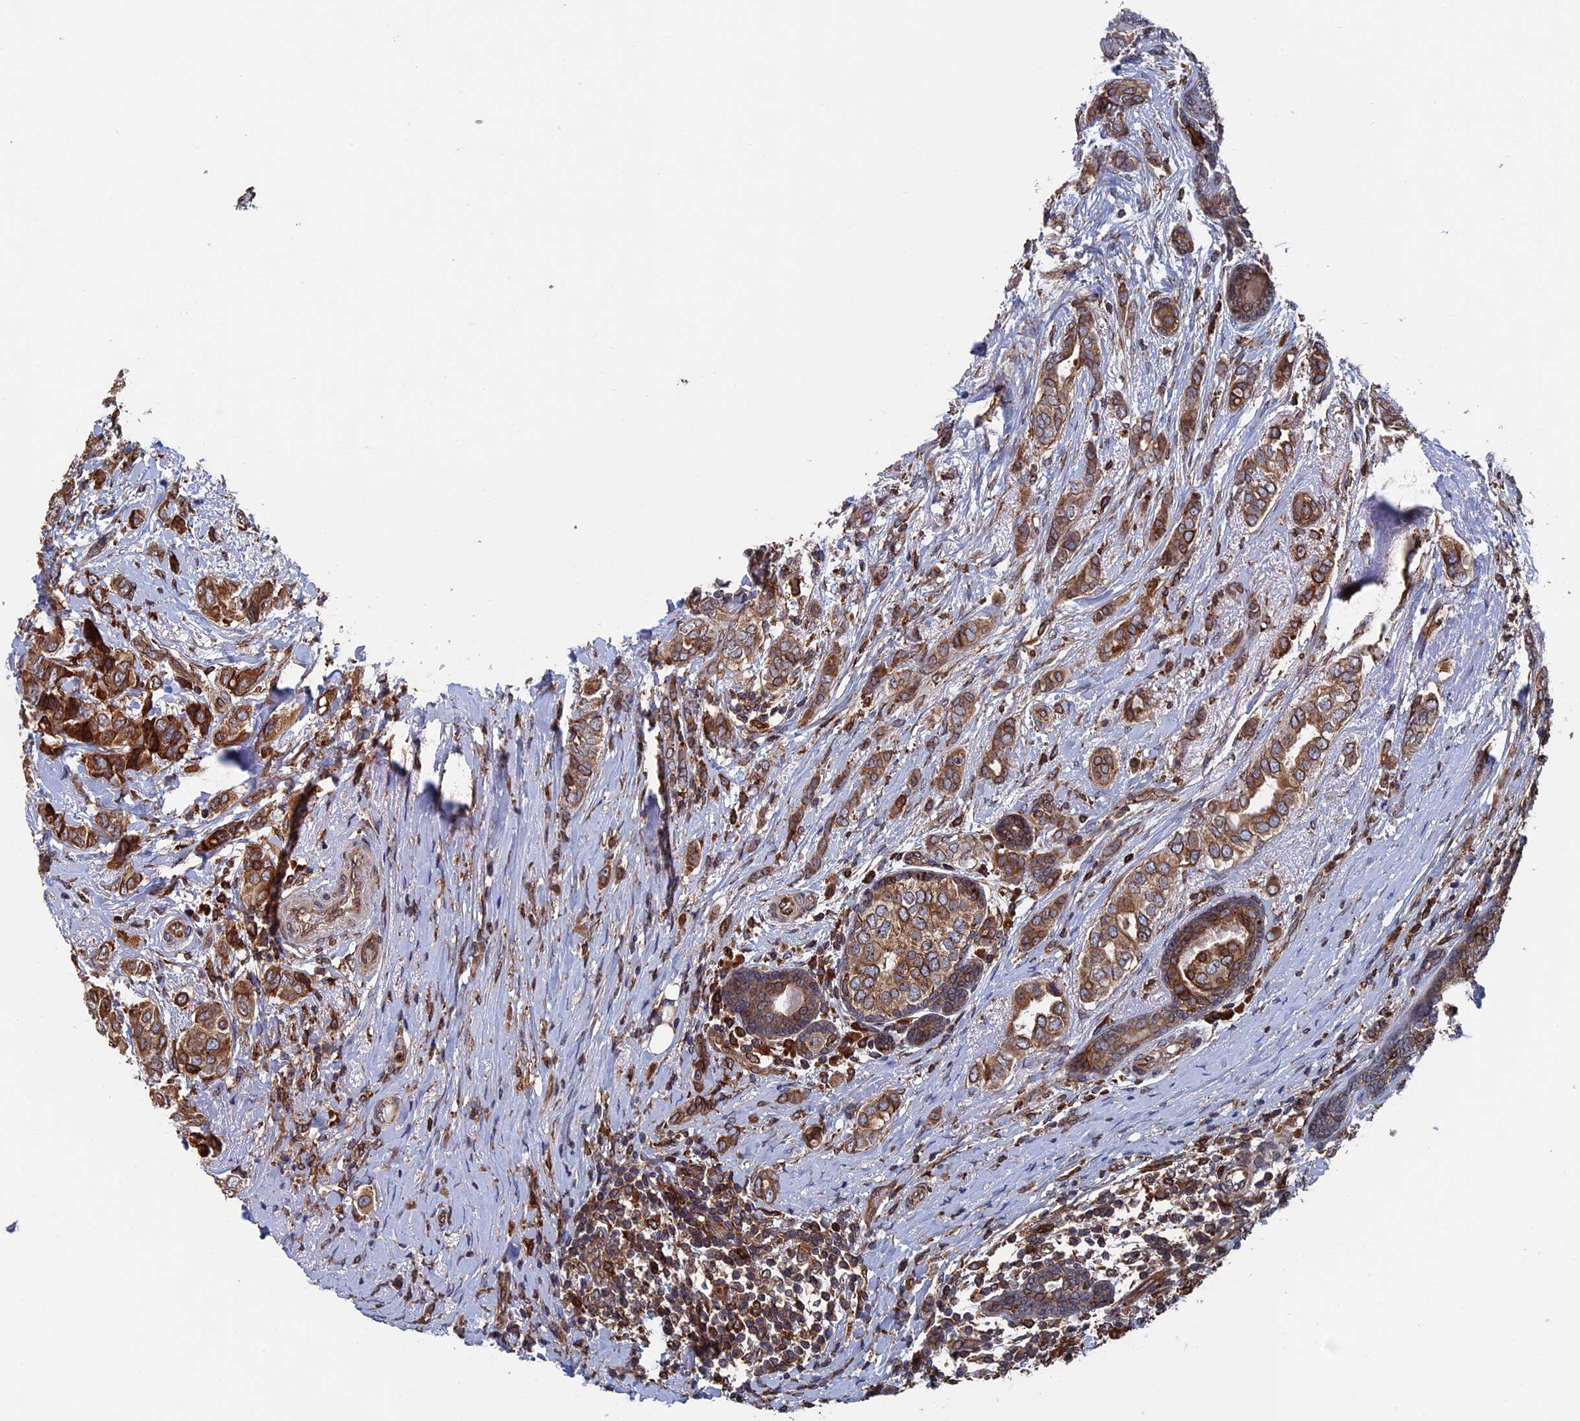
{"staining": {"intensity": "strong", "quantity": ">75%", "location": "cytoplasmic/membranous"}, "tissue": "breast cancer", "cell_type": "Tumor cells", "image_type": "cancer", "snomed": [{"axis": "morphology", "description": "Lobular carcinoma"}, {"axis": "topography", "description": "Breast"}], "caption": "This image exhibits IHC staining of breast cancer (lobular carcinoma), with high strong cytoplasmic/membranous positivity in approximately >75% of tumor cells.", "gene": "RPUSD1", "patient": {"sex": "female", "age": 51}}